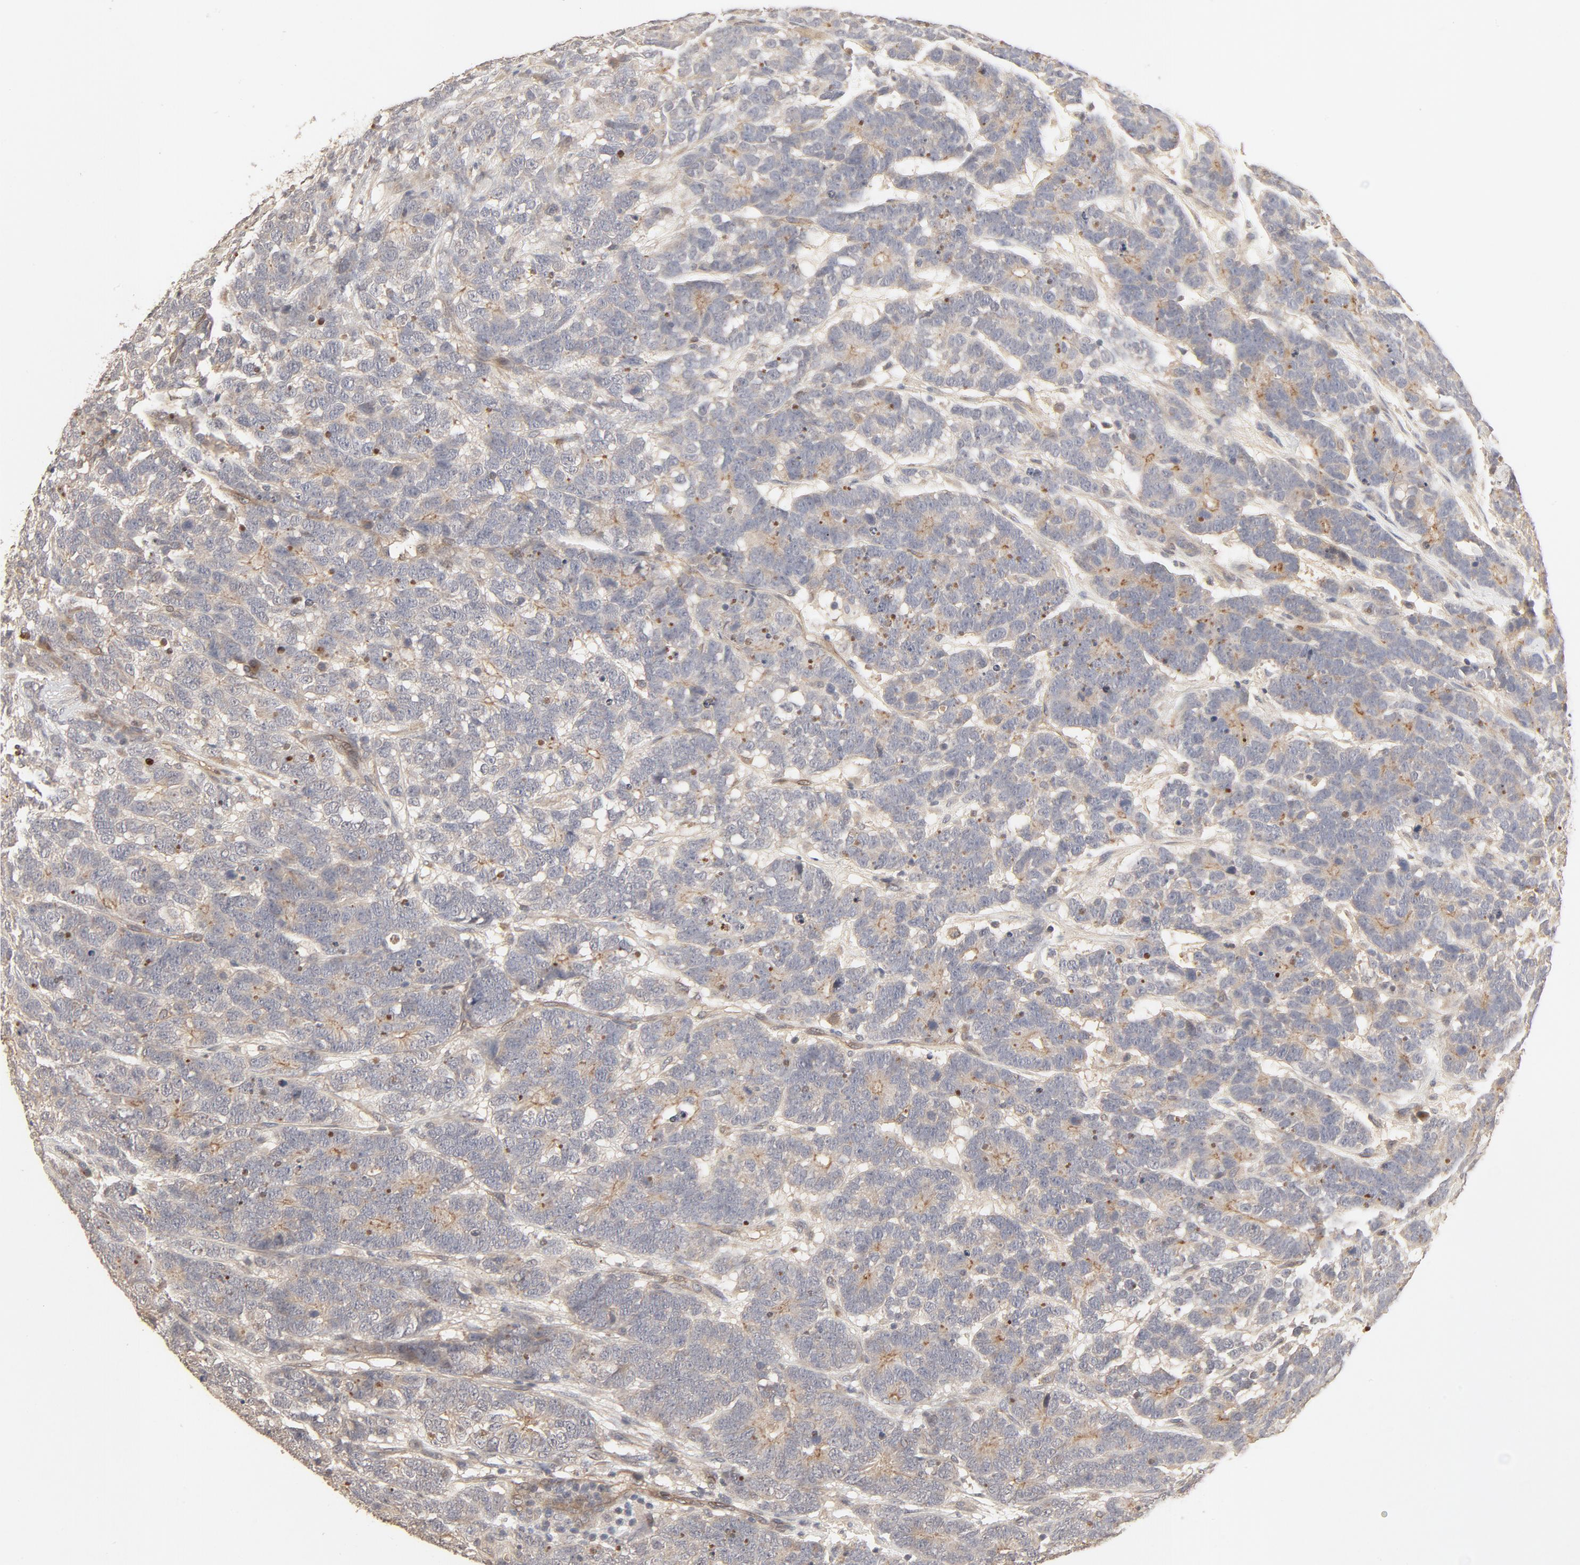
{"staining": {"intensity": "moderate", "quantity": ">75%", "location": "cytoplasmic/membranous"}, "tissue": "testis cancer", "cell_type": "Tumor cells", "image_type": "cancer", "snomed": [{"axis": "morphology", "description": "Carcinoma, Embryonal, NOS"}, {"axis": "topography", "description": "Testis"}], "caption": "Protein staining of embryonal carcinoma (testis) tissue shows moderate cytoplasmic/membranous positivity in about >75% of tumor cells.", "gene": "IL3RA", "patient": {"sex": "male", "age": 26}}